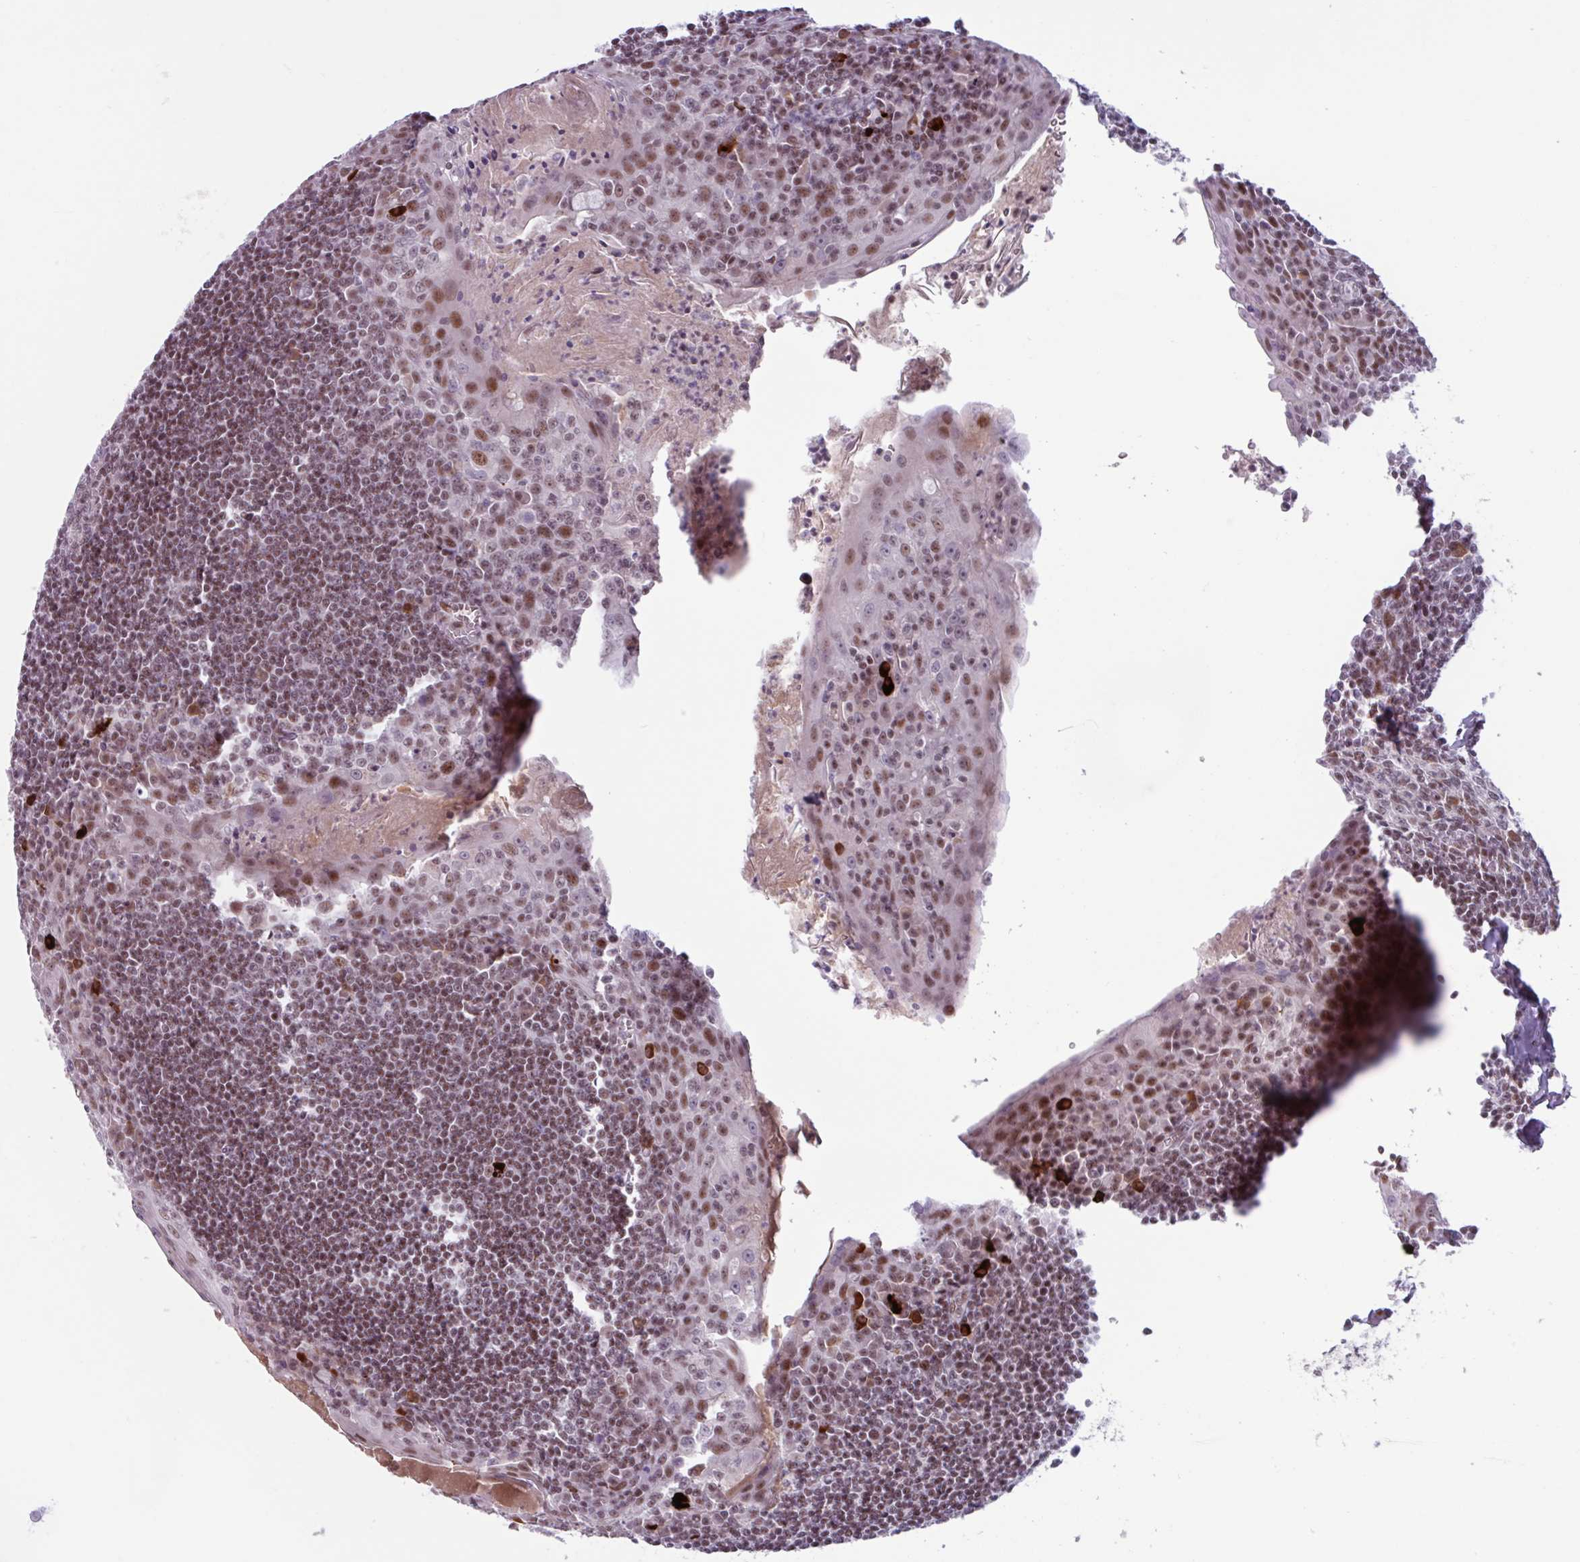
{"staining": {"intensity": "moderate", "quantity": "25%-75%", "location": "nuclear"}, "tissue": "tonsil", "cell_type": "Germinal center cells", "image_type": "normal", "snomed": [{"axis": "morphology", "description": "Normal tissue, NOS"}, {"axis": "topography", "description": "Tonsil"}], "caption": "High-magnification brightfield microscopy of unremarkable tonsil stained with DAB (3,3'-diaminobenzidine) (brown) and counterstained with hematoxylin (blue). germinal center cells exhibit moderate nuclear staining is appreciated in about25%-75% of cells. Using DAB (3,3'-diaminobenzidine) (brown) and hematoxylin (blue) stains, captured at high magnification using brightfield microscopy.", "gene": "ZNF575", "patient": {"sex": "male", "age": 27}}